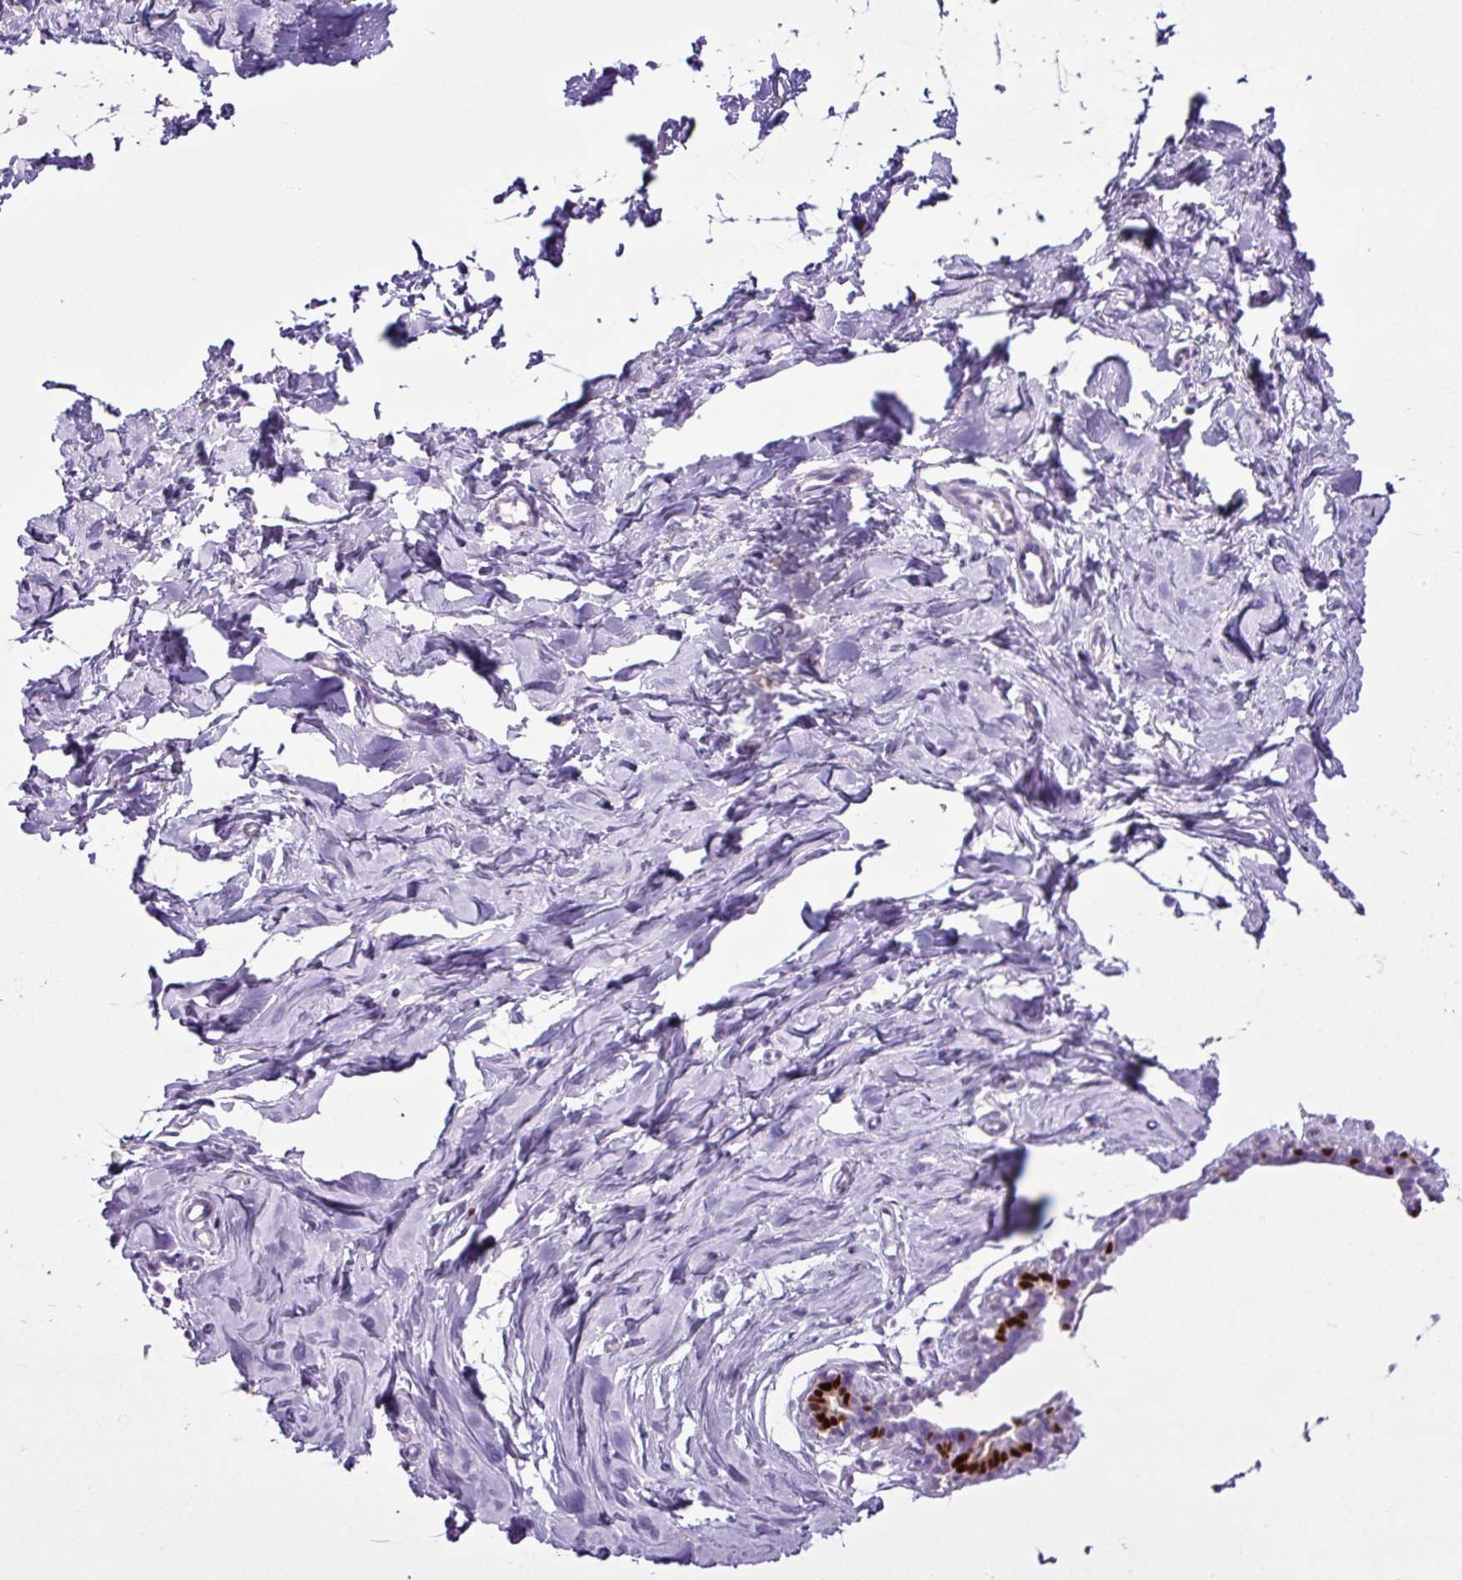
{"staining": {"intensity": "negative", "quantity": "none", "location": "none"}, "tissue": "breast", "cell_type": "Adipocytes", "image_type": "normal", "snomed": [{"axis": "morphology", "description": "Normal tissue, NOS"}, {"axis": "topography", "description": "Breast"}], "caption": "Immunohistochemistry micrograph of benign breast: human breast stained with DAB exhibits no significant protein staining in adipocytes. The staining is performed using DAB (3,3'-diaminobenzidine) brown chromogen with nuclei counter-stained in using hematoxylin.", "gene": "PGR", "patient": {"sex": "female", "age": 23}}